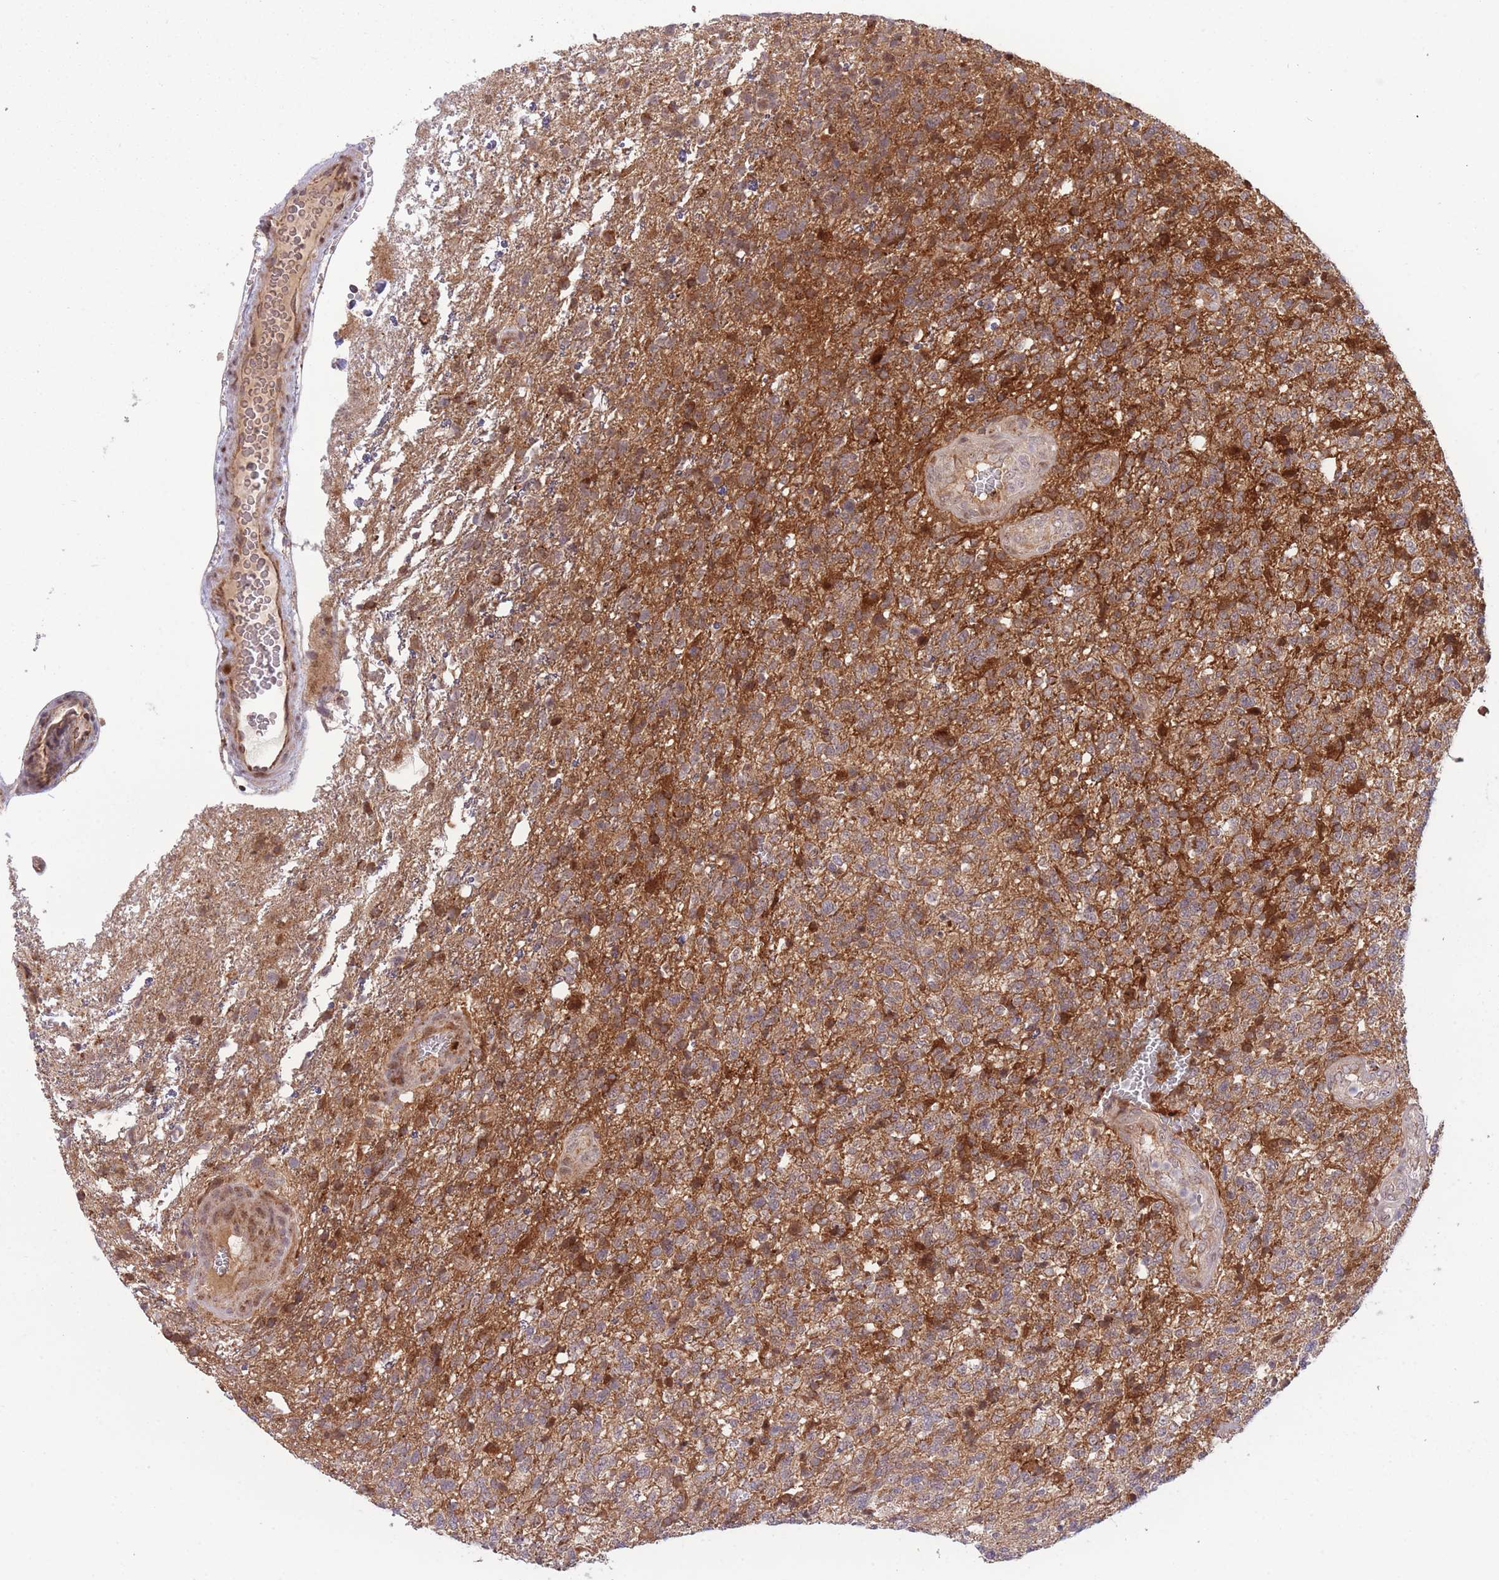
{"staining": {"intensity": "moderate", "quantity": ">75%", "location": "cytoplasmic/membranous"}, "tissue": "glioma", "cell_type": "Tumor cells", "image_type": "cancer", "snomed": [{"axis": "morphology", "description": "Glioma, malignant, High grade"}, {"axis": "topography", "description": "Brain"}], "caption": "Protein expression analysis of glioma exhibits moderate cytoplasmic/membranous positivity in approximately >75% of tumor cells. (Brightfield microscopy of DAB IHC at high magnification).", "gene": "DPYSL4", "patient": {"sex": "male", "age": 56}}